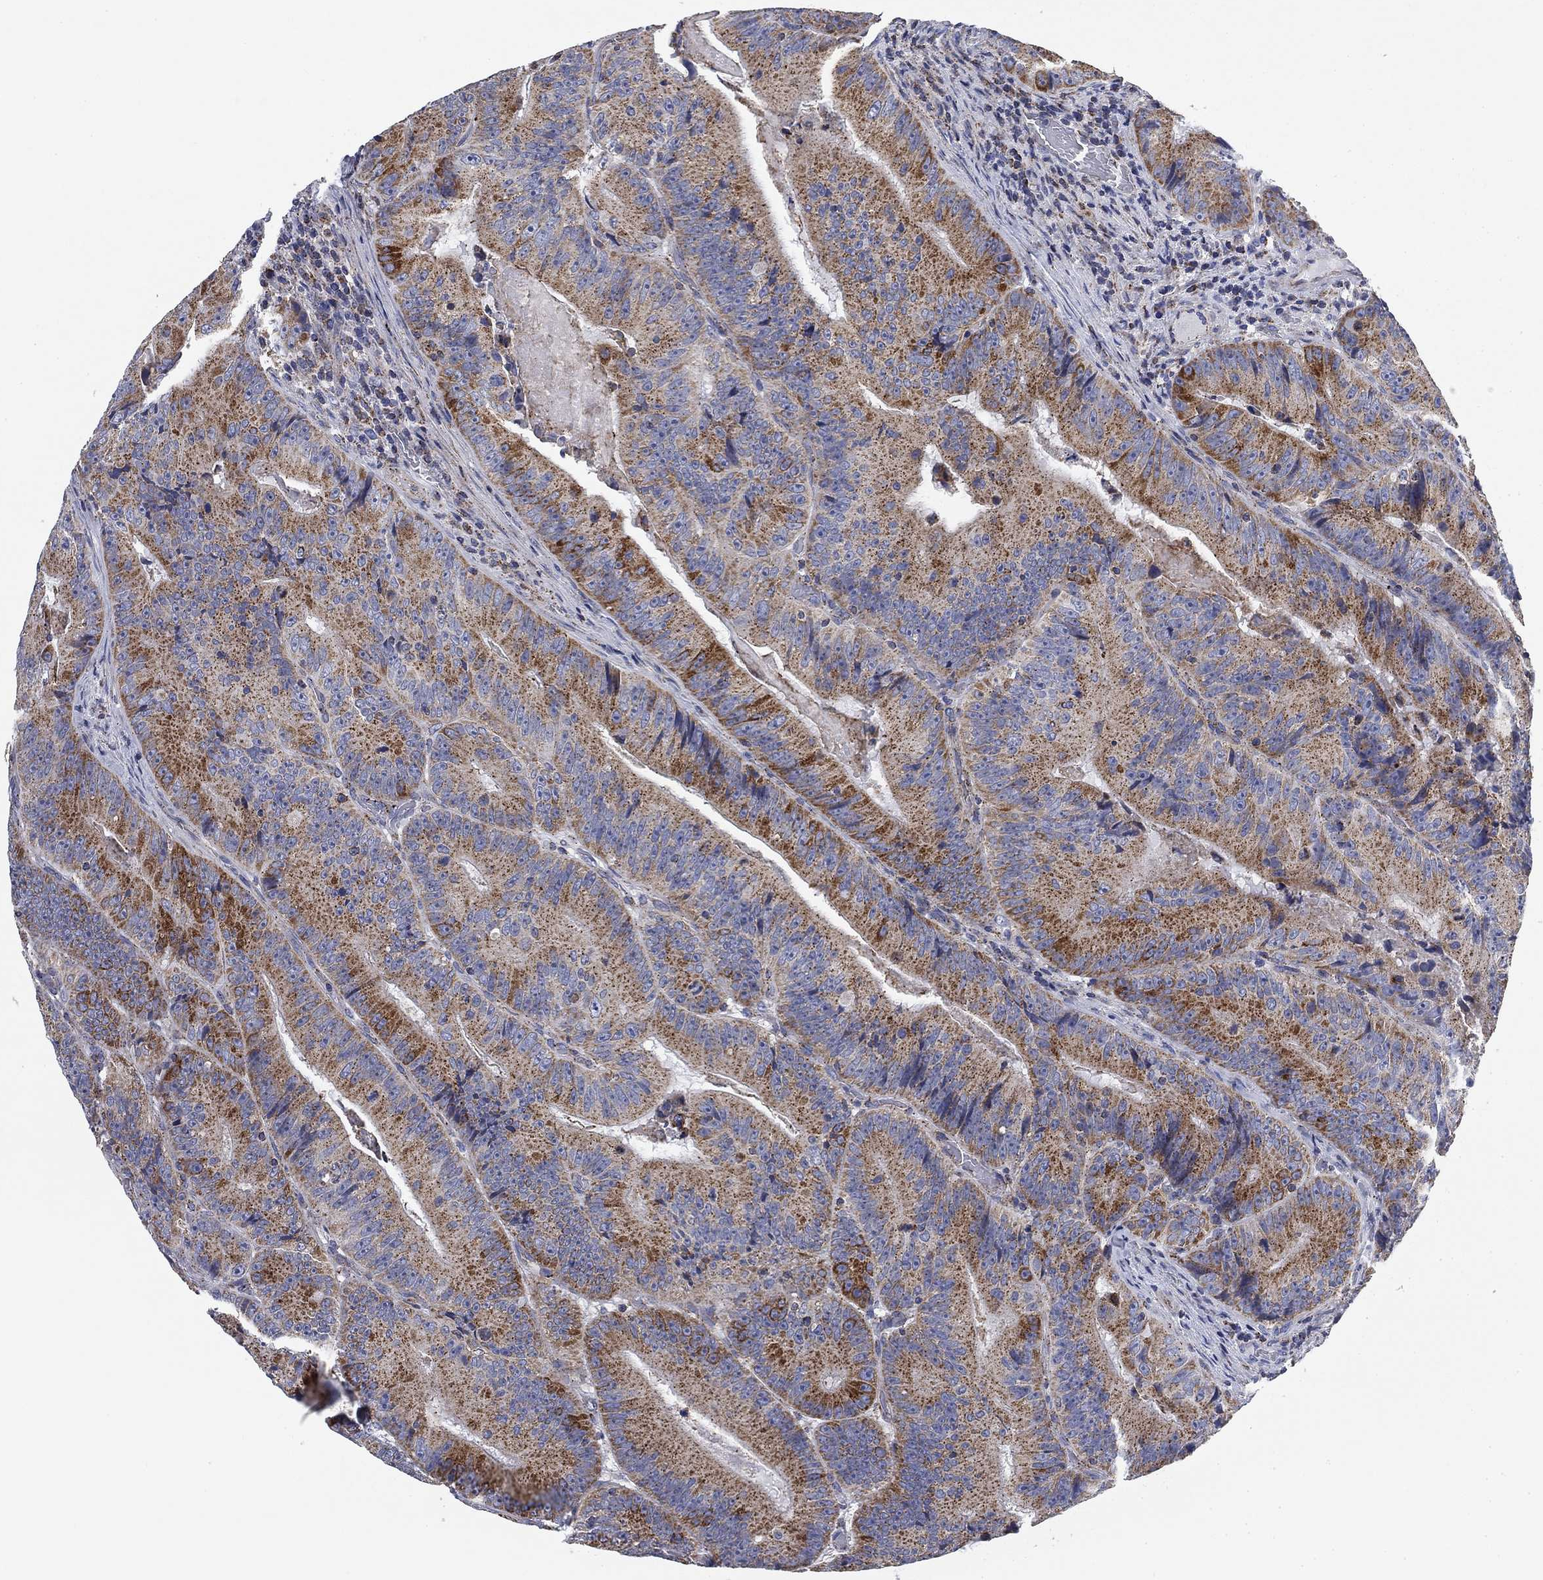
{"staining": {"intensity": "moderate", "quantity": ">75%", "location": "cytoplasmic/membranous"}, "tissue": "colorectal cancer", "cell_type": "Tumor cells", "image_type": "cancer", "snomed": [{"axis": "morphology", "description": "Adenocarcinoma, NOS"}, {"axis": "topography", "description": "Colon"}], "caption": "Tumor cells reveal medium levels of moderate cytoplasmic/membranous positivity in approximately >75% of cells in colorectal cancer (adenocarcinoma).", "gene": "NACAD", "patient": {"sex": "female", "age": 86}}